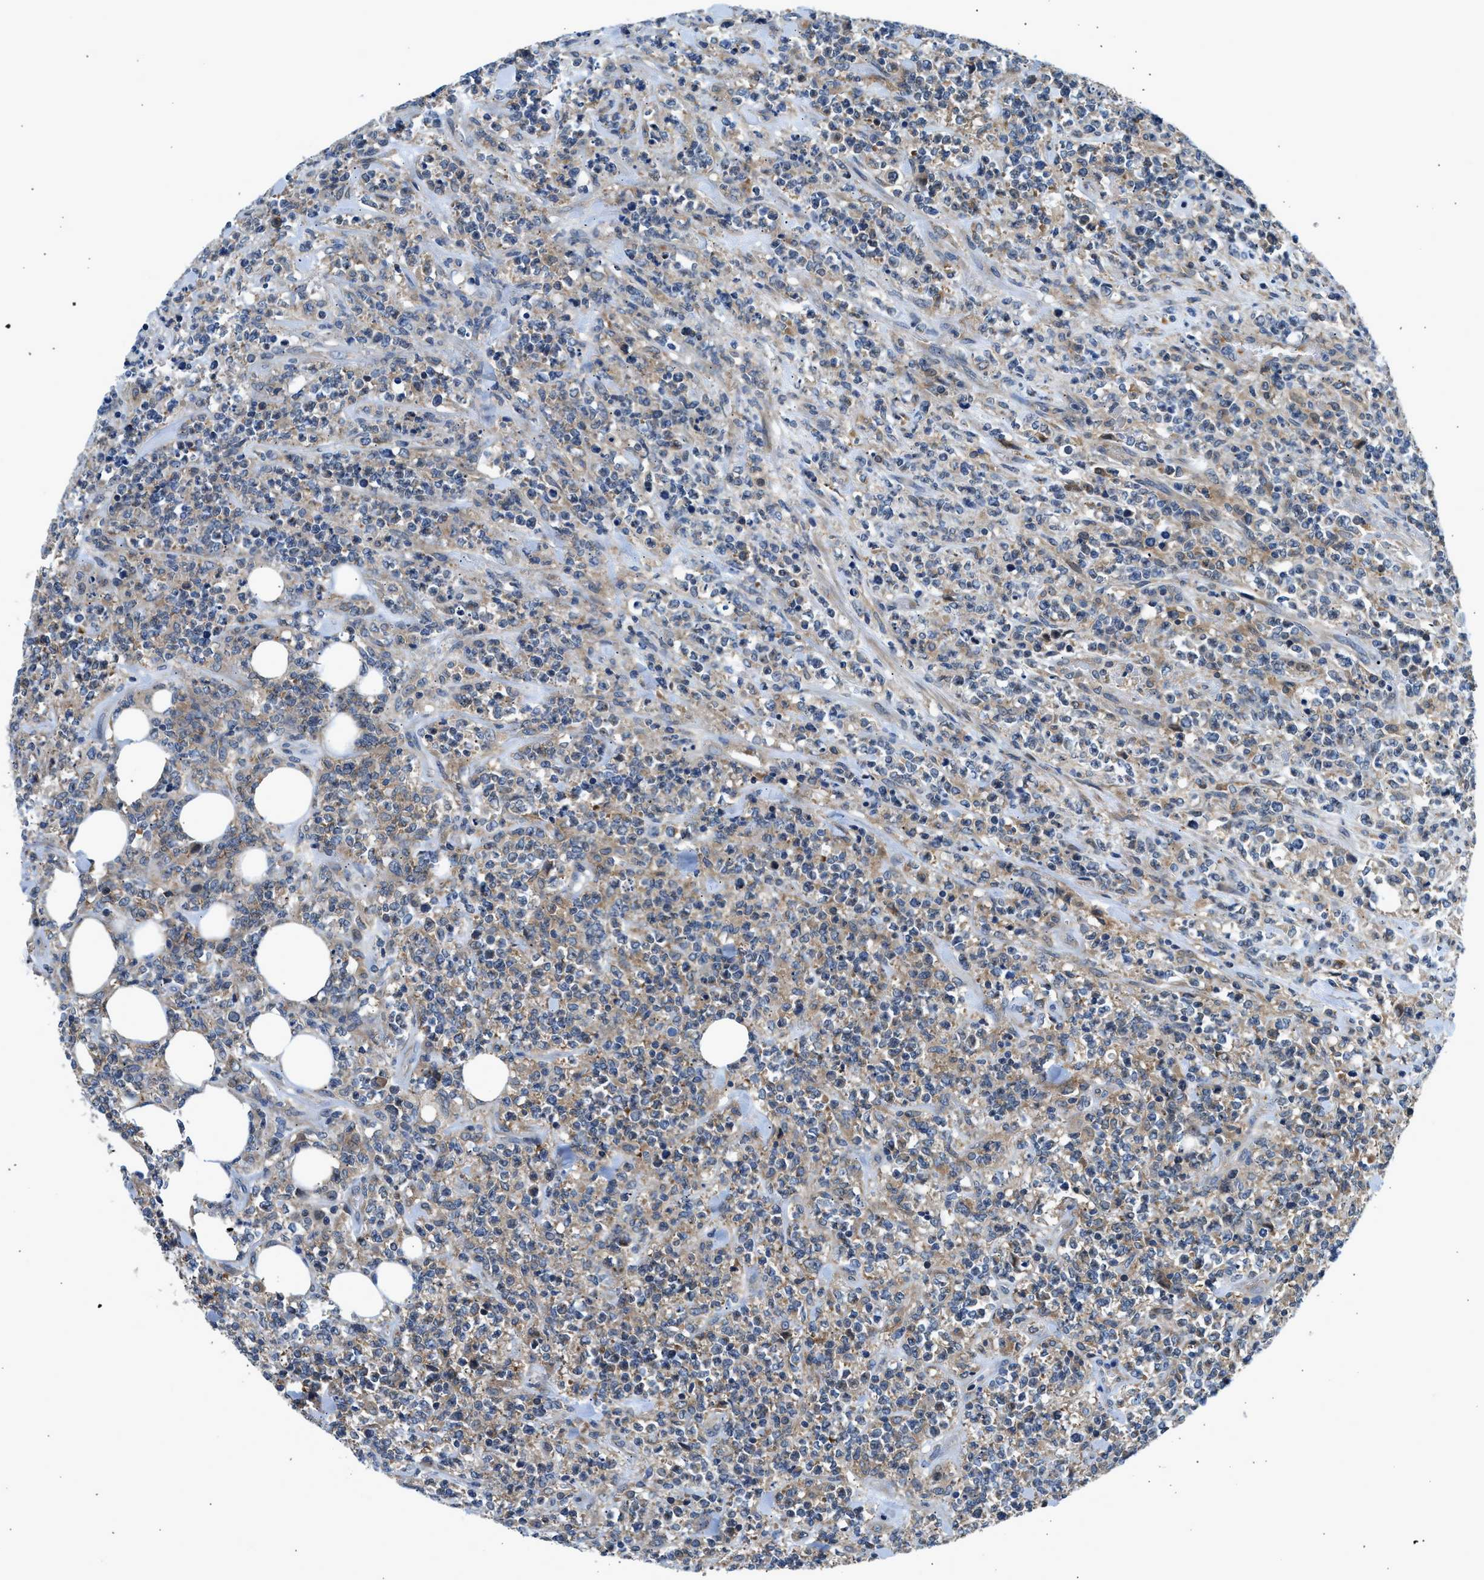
{"staining": {"intensity": "moderate", "quantity": "25%-75%", "location": "cytoplasmic/membranous"}, "tissue": "lymphoma", "cell_type": "Tumor cells", "image_type": "cancer", "snomed": [{"axis": "morphology", "description": "Malignant lymphoma, non-Hodgkin's type, High grade"}, {"axis": "topography", "description": "Soft tissue"}], "caption": "Immunohistochemical staining of human lymphoma exhibits moderate cytoplasmic/membranous protein expression in approximately 25%-75% of tumor cells.", "gene": "LPIN2", "patient": {"sex": "male", "age": 18}}